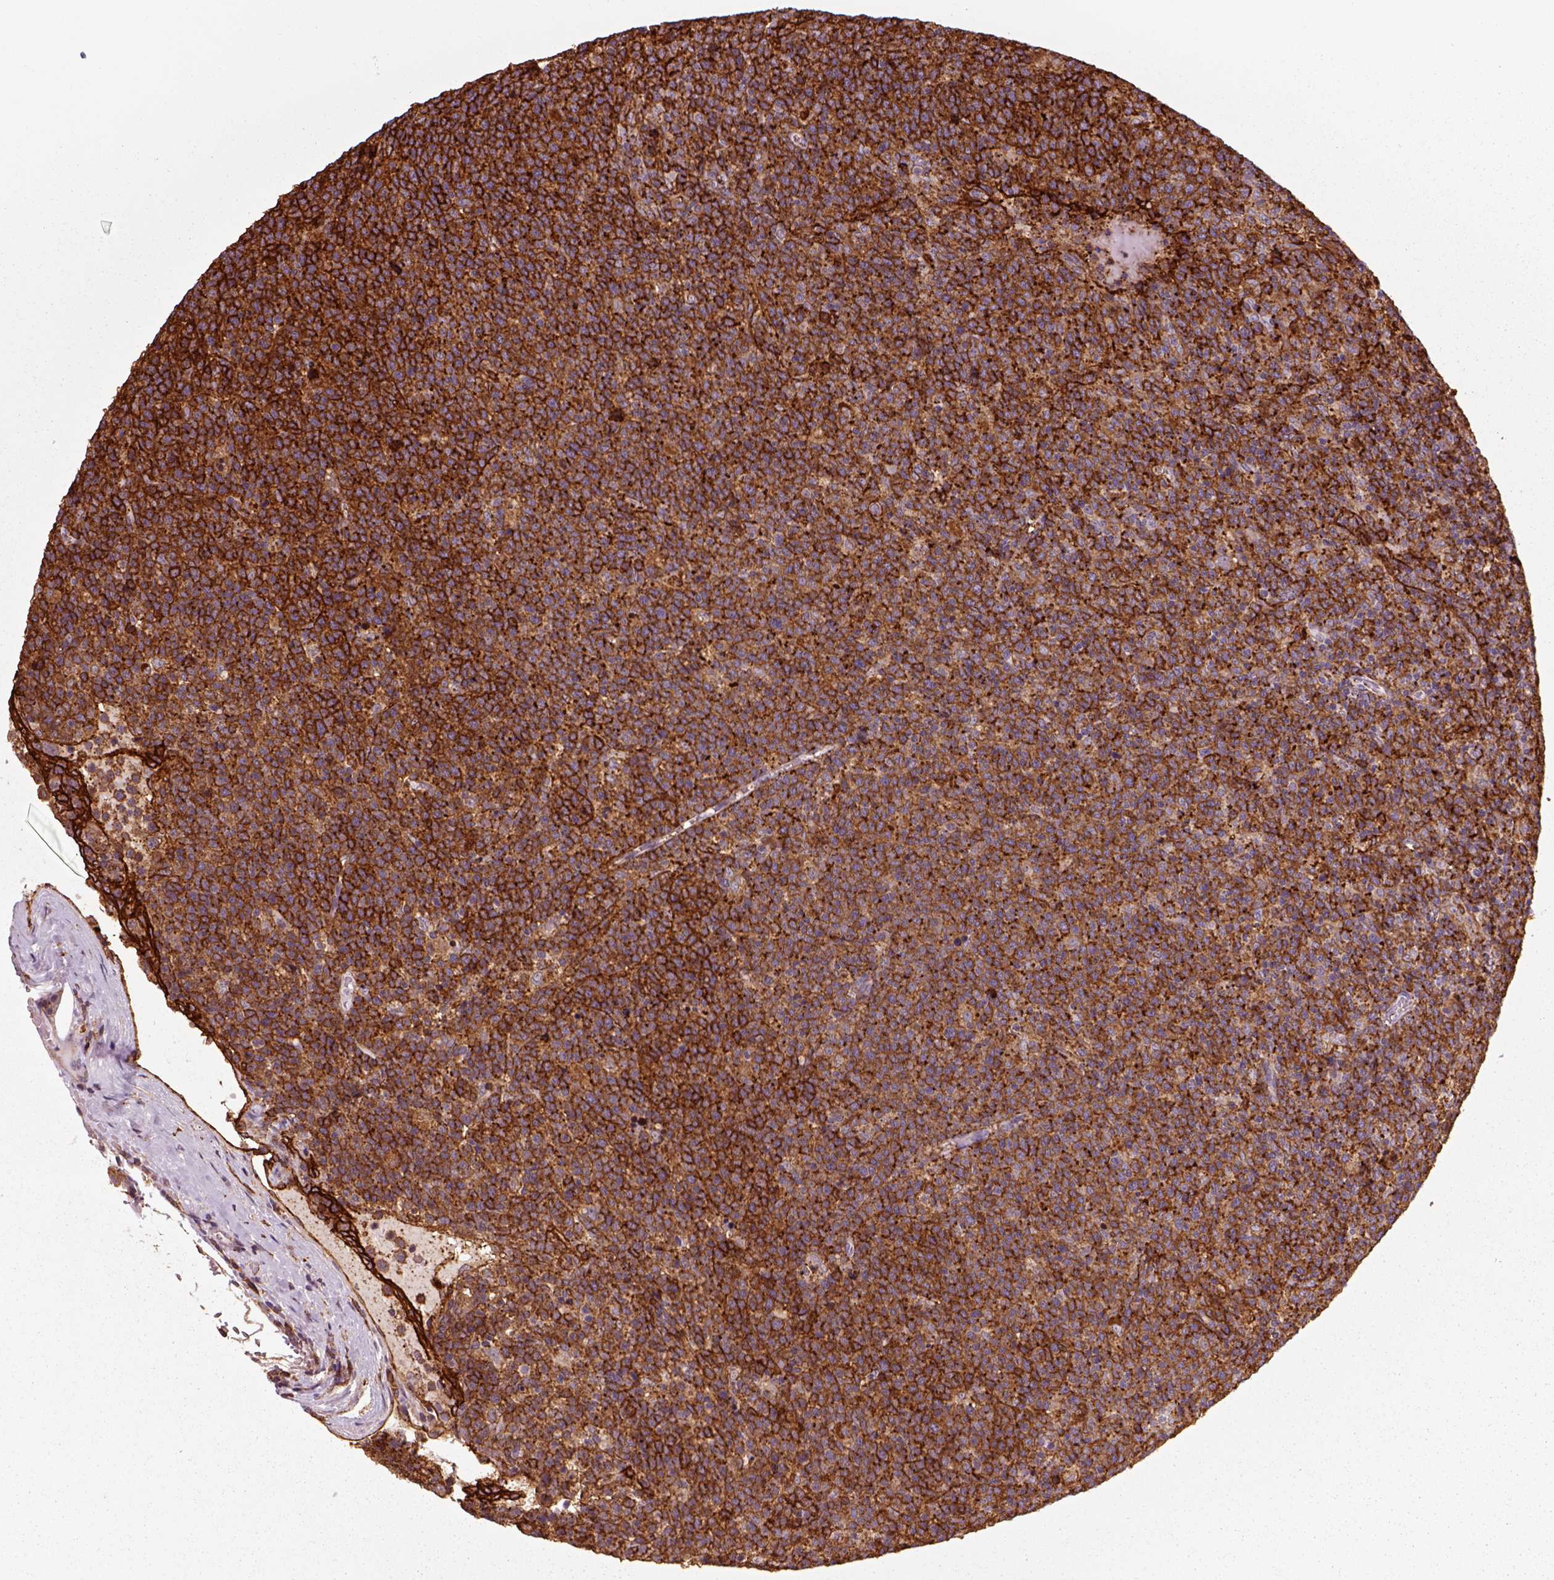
{"staining": {"intensity": "strong", "quantity": ">75%", "location": "cytoplasmic/membranous"}, "tissue": "lymphoma", "cell_type": "Tumor cells", "image_type": "cancer", "snomed": [{"axis": "morphology", "description": "Malignant lymphoma, non-Hodgkin's type, High grade"}, {"axis": "topography", "description": "Lymph node"}], "caption": "Human high-grade malignant lymphoma, non-Hodgkin's type stained with a brown dye demonstrates strong cytoplasmic/membranous positive positivity in approximately >75% of tumor cells.", "gene": "MARCKS", "patient": {"sex": "male", "age": 61}}